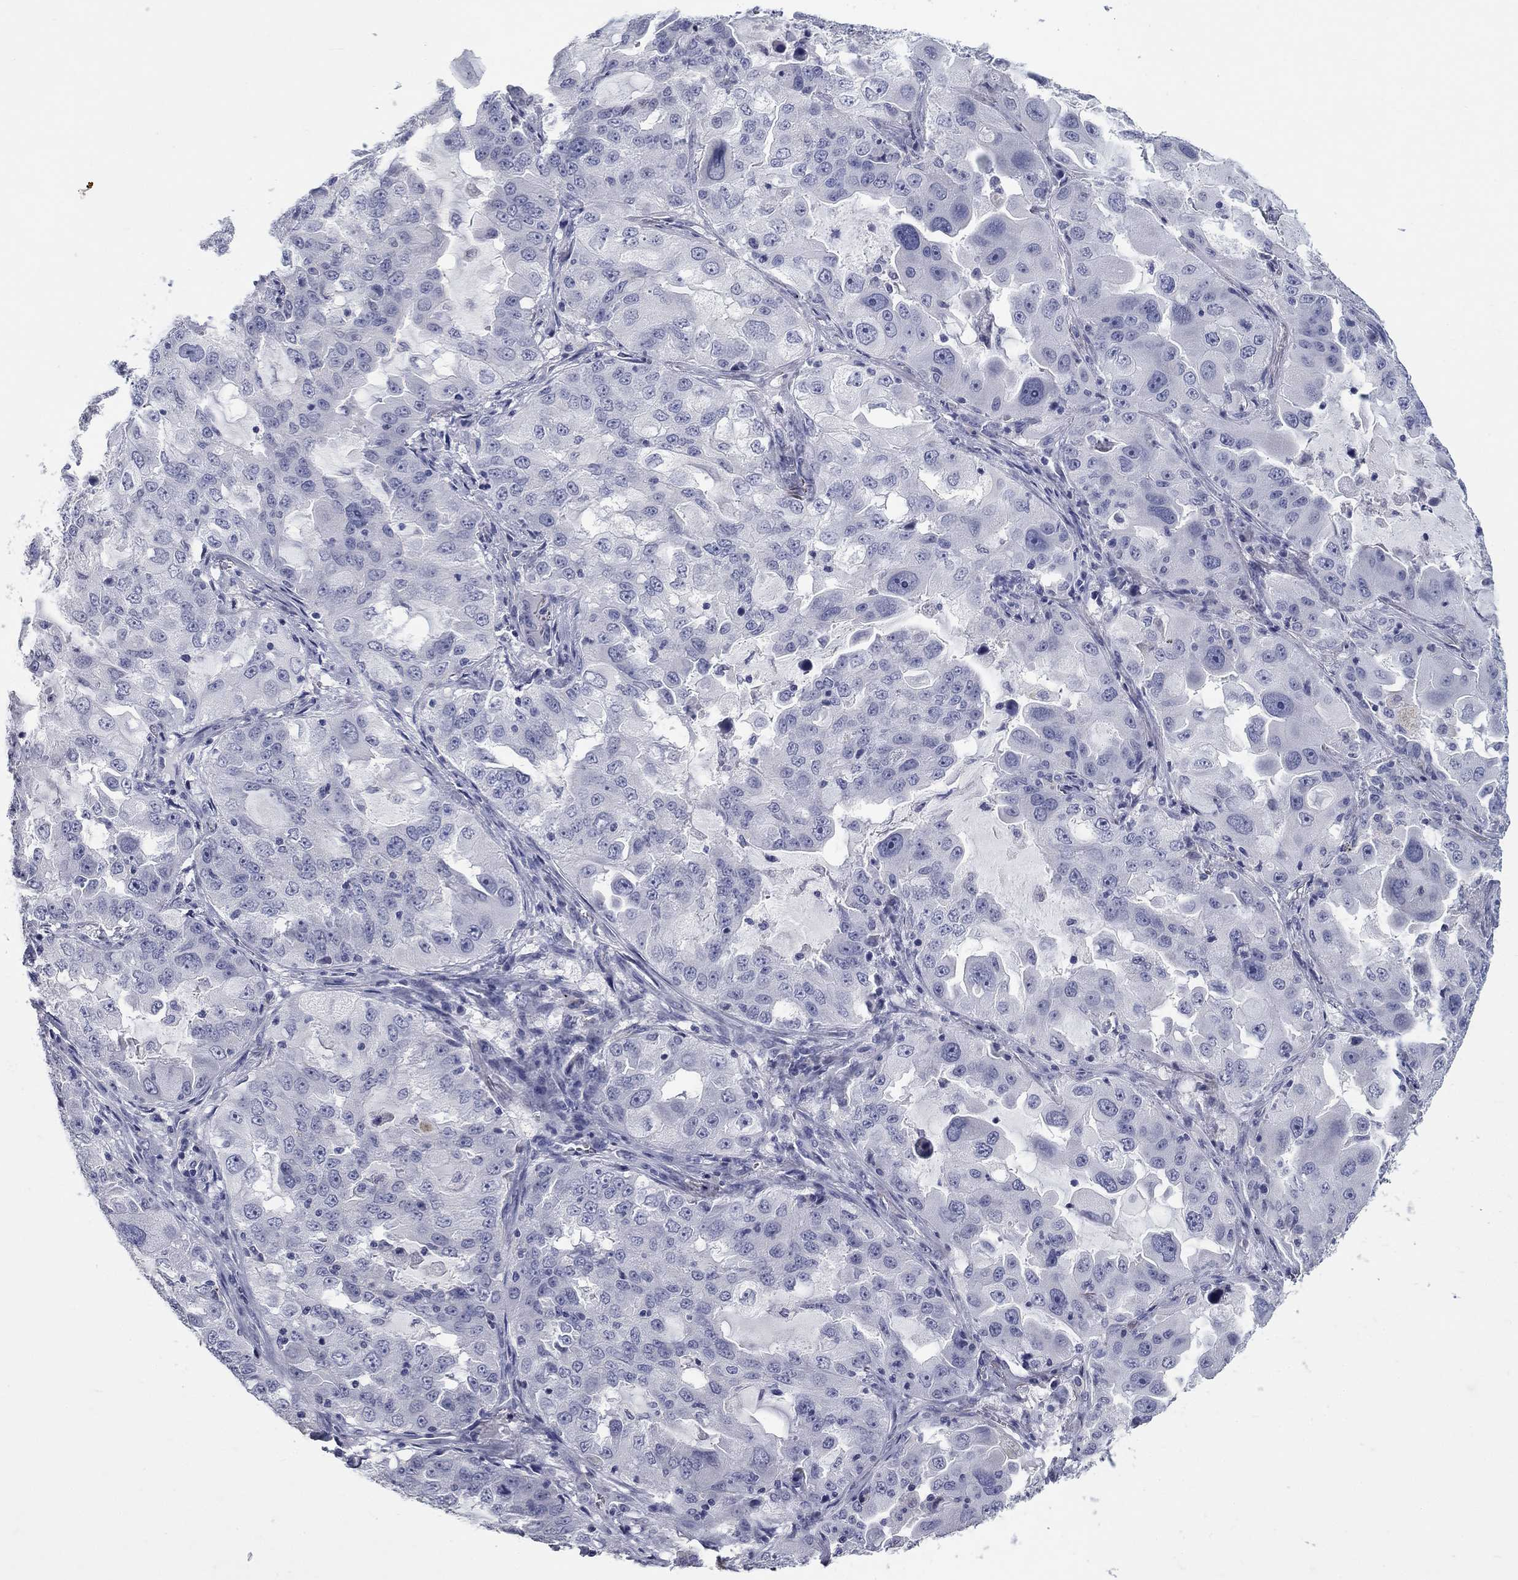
{"staining": {"intensity": "negative", "quantity": "none", "location": "none"}, "tissue": "lung cancer", "cell_type": "Tumor cells", "image_type": "cancer", "snomed": [{"axis": "morphology", "description": "Adenocarcinoma, NOS"}, {"axis": "topography", "description": "Lung"}], "caption": "Tumor cells show no significant staining in lung cancer.", "gene": "ELAVL4", "patient": {"sex": "female", "age": 61}}